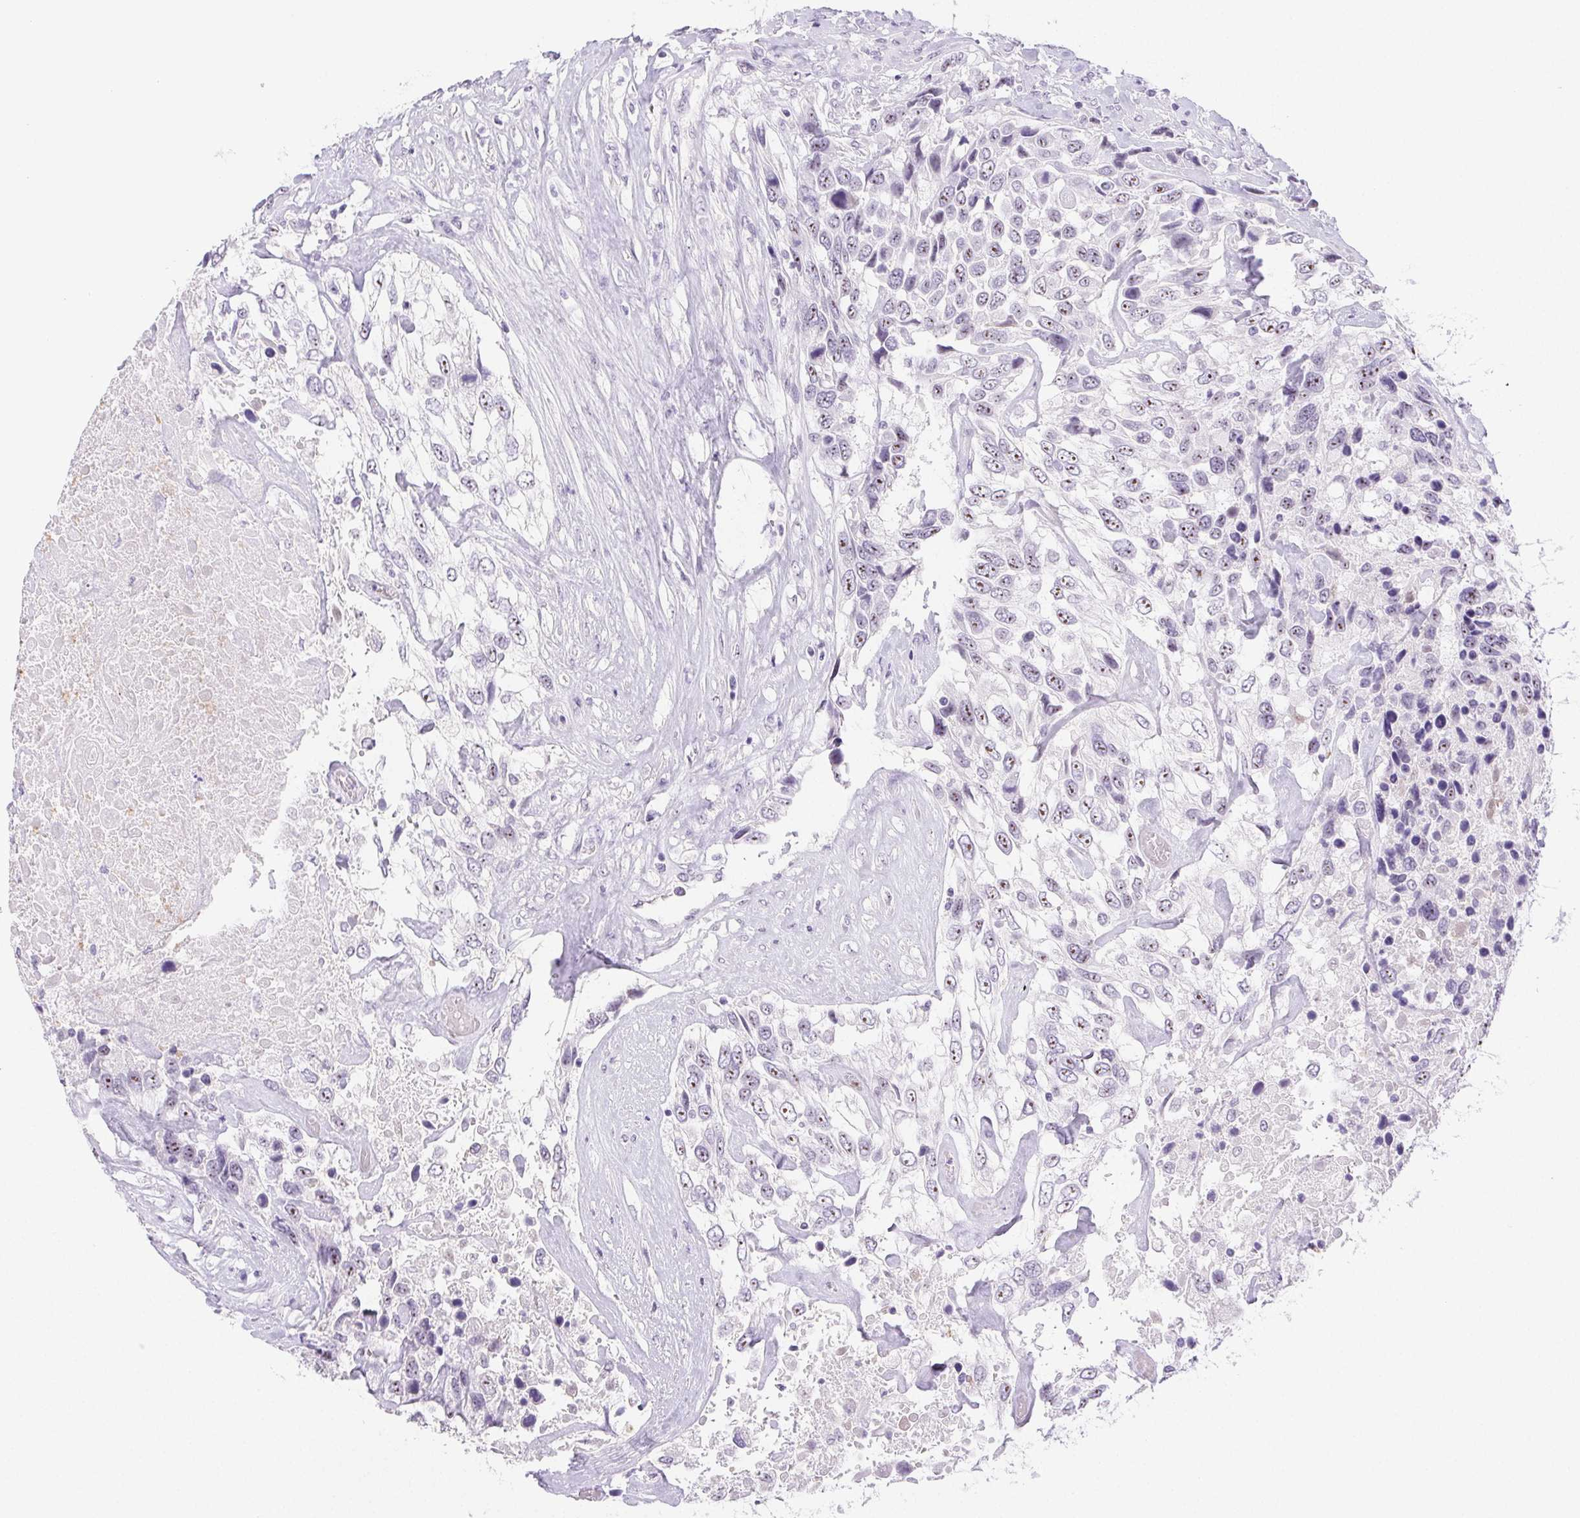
{"staining": {"intensity": "moderate", "quantity": "25%-75%", "location": "nuclear"}, "tissue": "urothelial cancer", "cell_type": "Tumor cells", "image_type": "cancer", "snomed": [{"axis": "morphology", "description": "Urothelial carcinoma, High grade"}, {"axis": "topography", "description": "Urinary bladder"}], "caption": "The immunohistochemical stain shows moderate nuclear positivity in tumor cells of urothelial cancer tissue. The staining was performed using DAB to visualize the protein expression in brown, while the nuclei were stained in blue with hematoxylin (Magnification: 20x).", "gene": "ST8SIA3", "patient": {"sex": "female", "age": 70}}